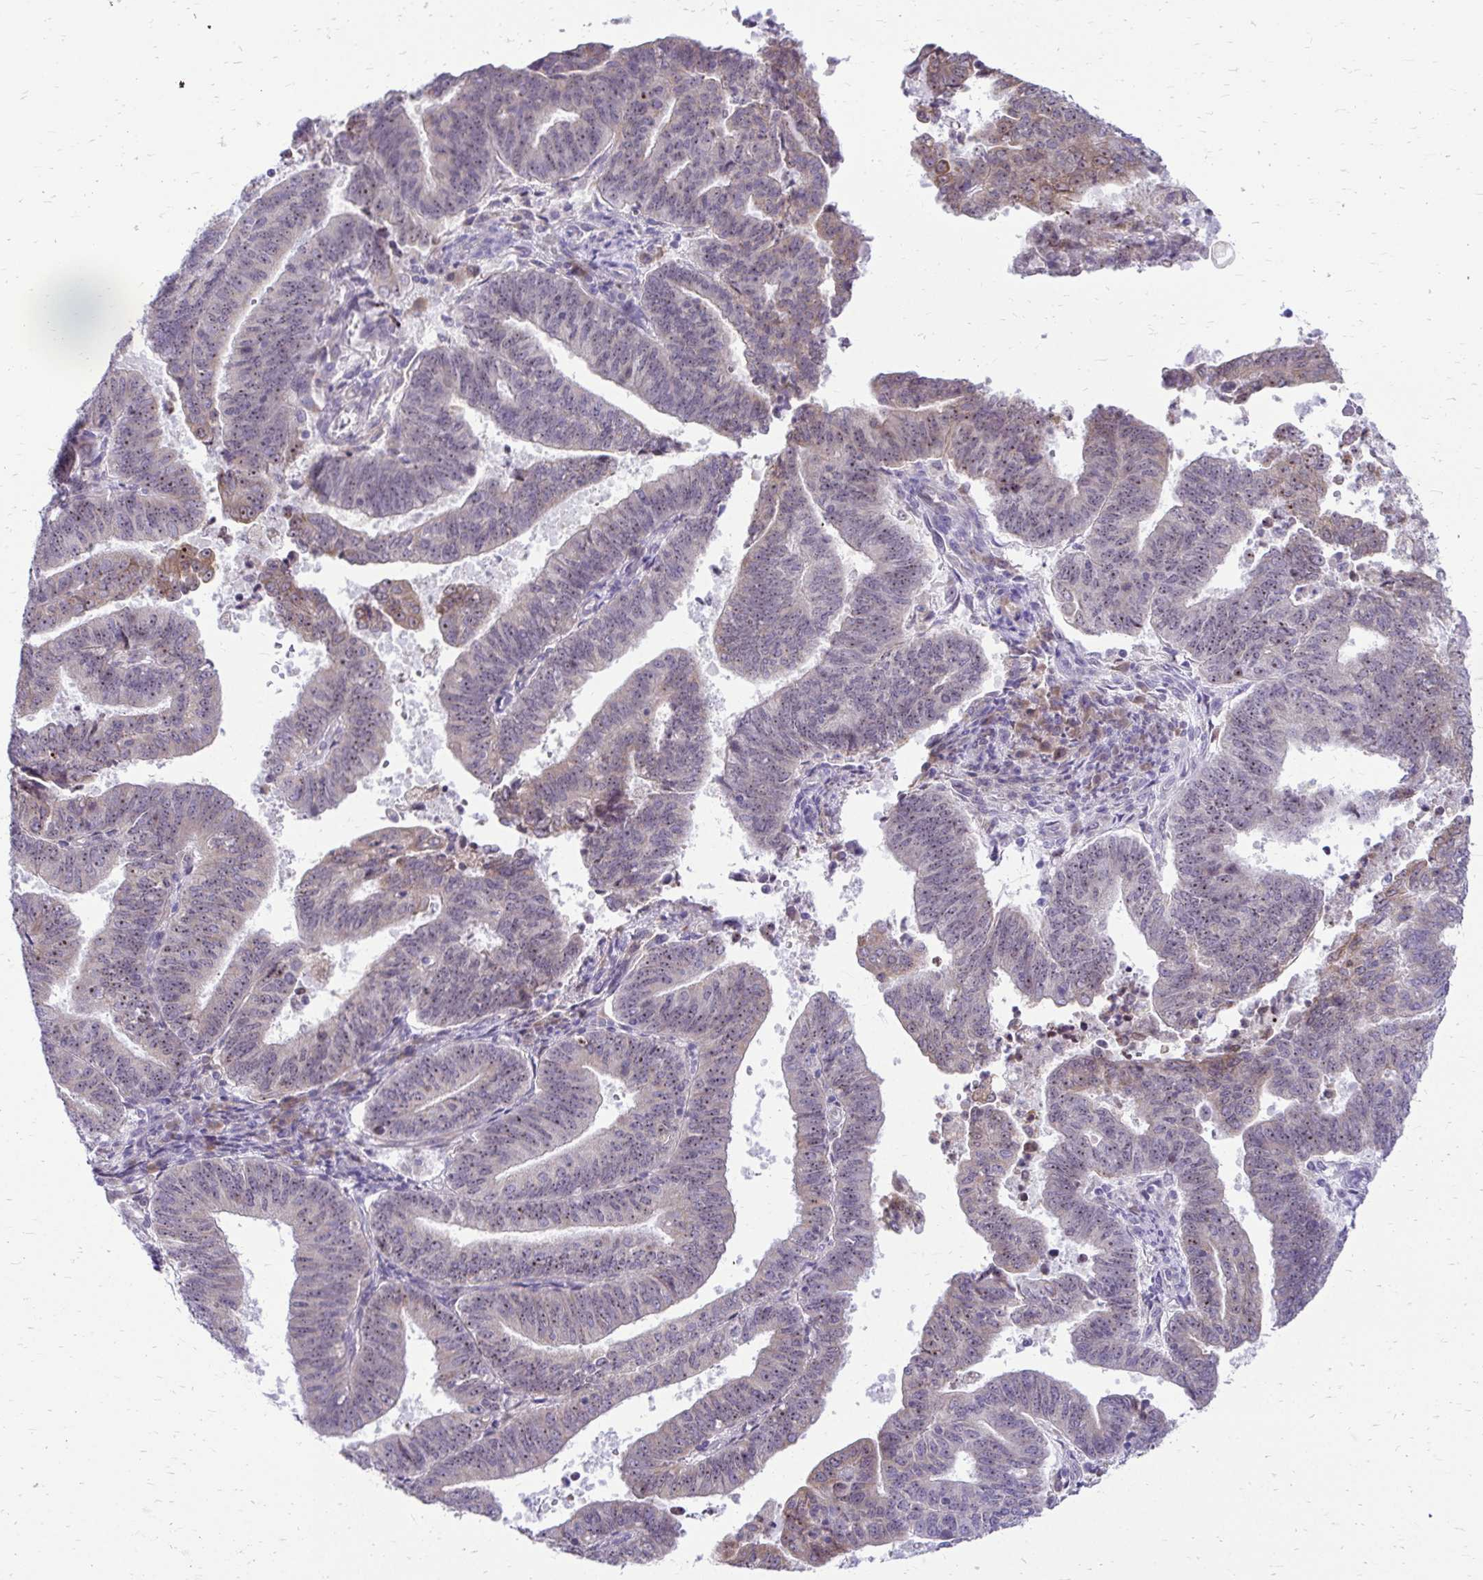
{"staining": {"intensity": "weak", "quantity": "25%-75%", "location": "nuclear"}, "tissue": "endometrial cancer", "cell_type": "Tumor cells", "image_type": "cancer", "snomed": [{"axis": "morphology", "description": "Adenocarcinoma, NOS"}, {"axis": "topography", "description": "Endometrium"}], "caption": "DAB (3,3'-diaminobenzidine) immunohistochemical staining of human endometrial adenocarcinoma reveals weak nuclear protein expression in approximately 25%-75% of tumor cells.", "gene": "NIFK", "patient": {"sex": "female", "age": 82}}